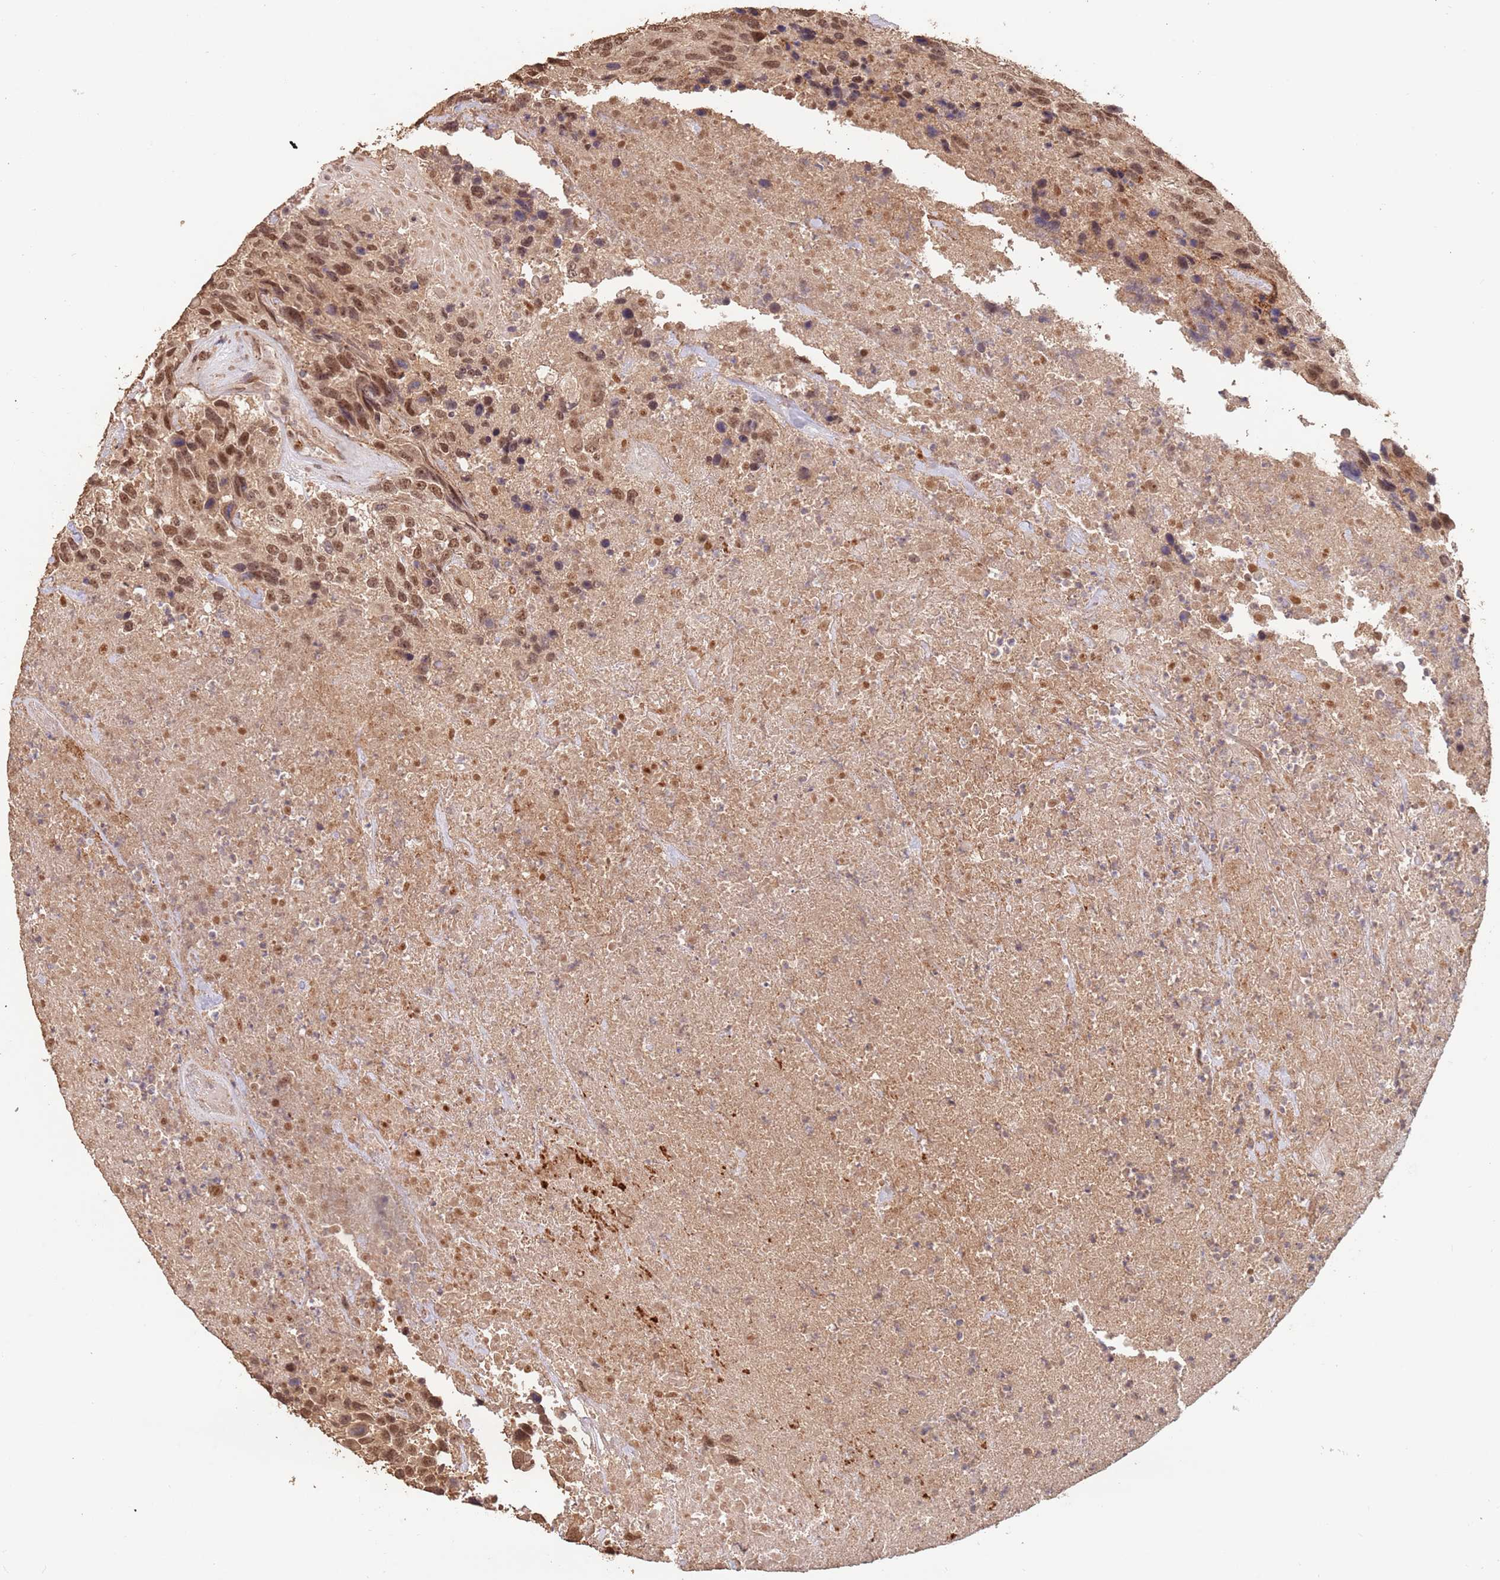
{"staining": {"intensity": "moderate", "quantity": ">75%", "location": "nuclear"}, "tissue": "urothelial cancer", "cell_type": "Tumor cells", "image_type": "cancer", "snomed": [{"axis": "morphology", "description": "Urothelial carcinoma, High grade"}, {"axis": "topography", "description": "Urinary bladder"}], "caption": "This image demonstrates urothelial cancer stained with IHC to label a protein in brown. The nuclear of tumor cells show moderate positivity for the protein. Nuclei are counter-stained blue.", "gene": "RFXANK", "patient": {"sex": "female", "age": 70}}